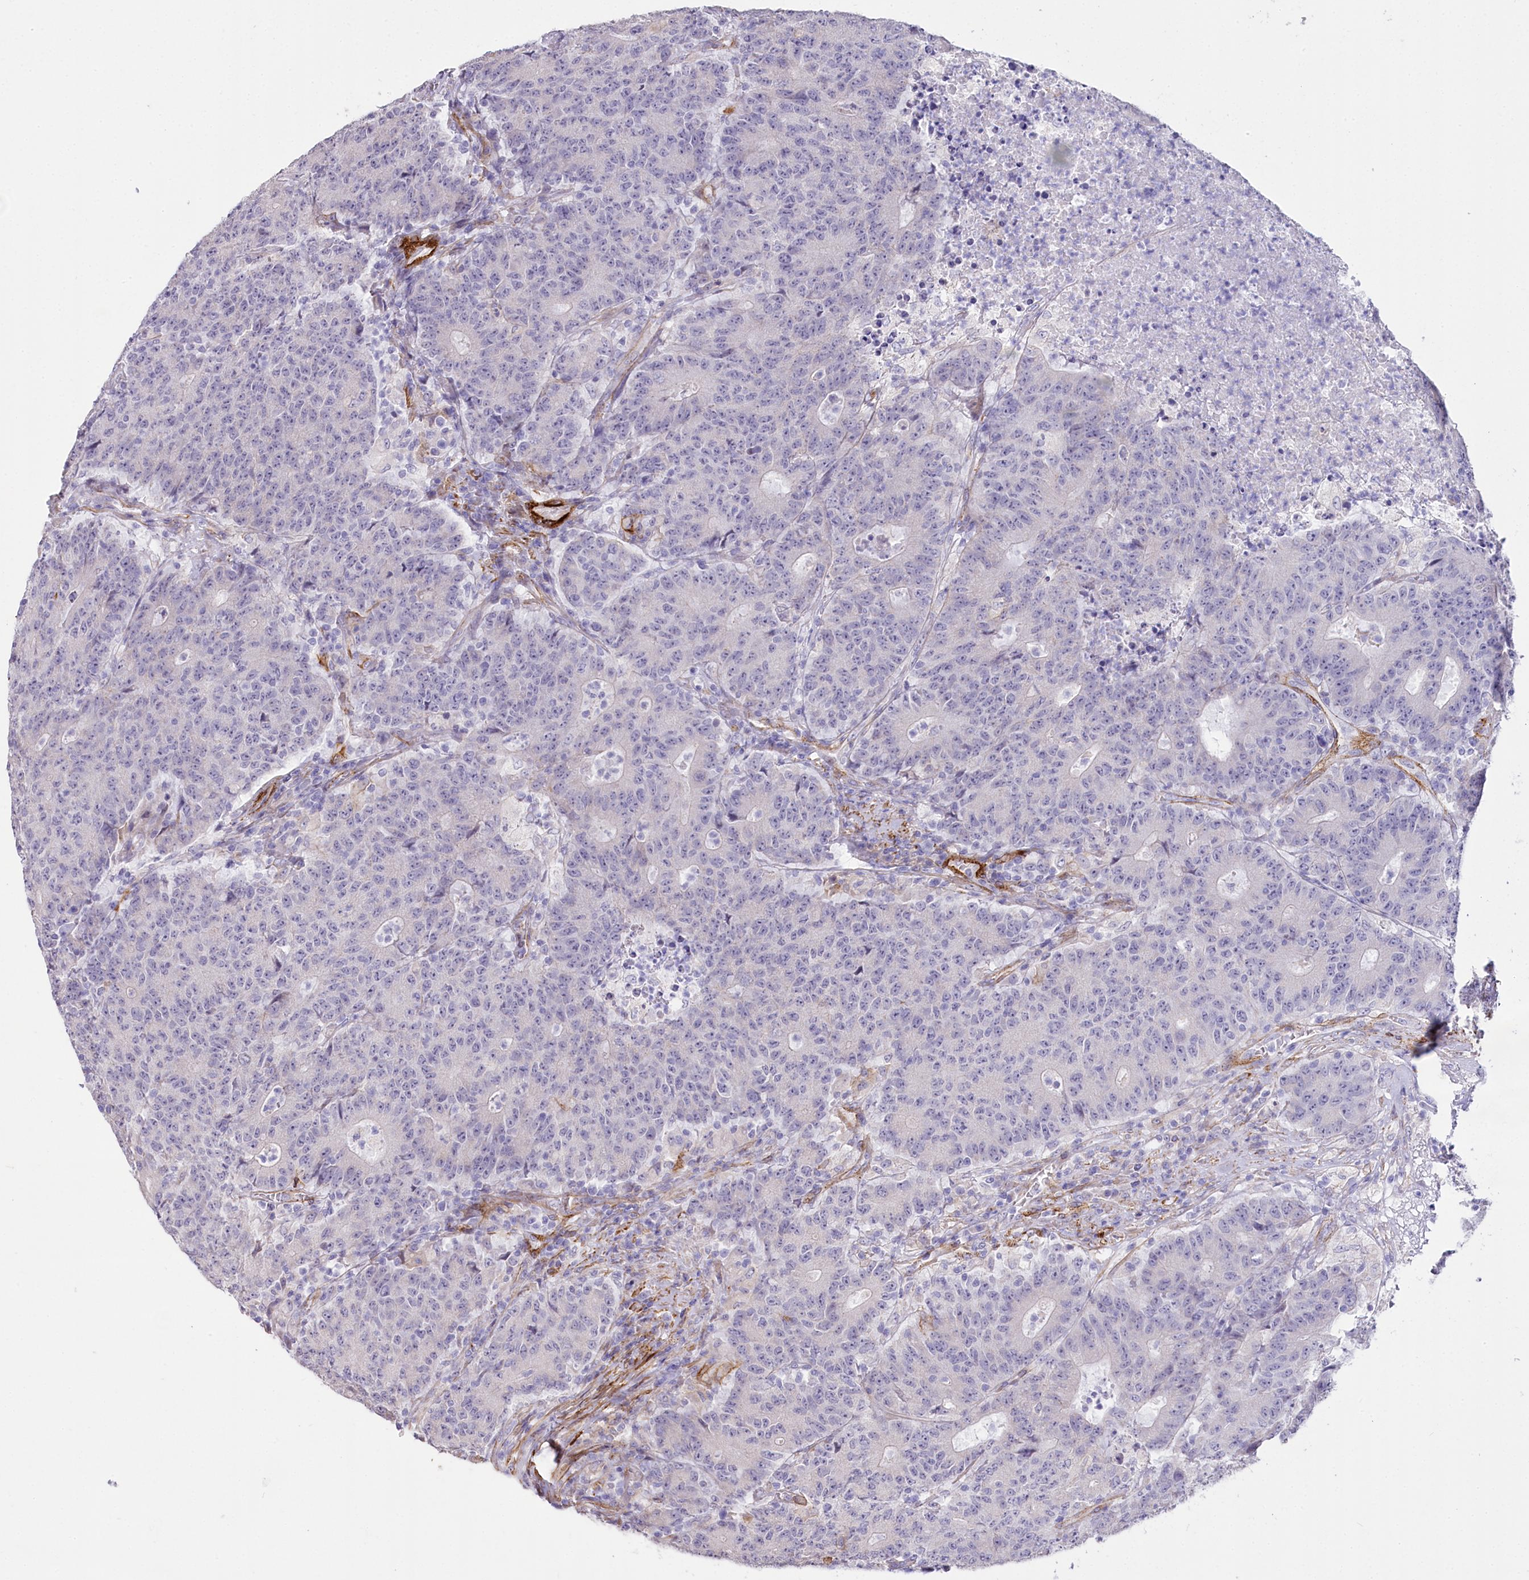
{"staining": {"intensity": "negative", "quantity": "none", "location": "none"}, "tissue": "colorectal cancer", "cell_type": "Tumor cells", "image_type": "cancer", "snomed": [{"axis": "morphology", "description": "Adenocarcinoma, NOS"}, {"axis": "topography", "description": "Colon"}], "caption": "Immunohistochemical staining of human adenocarcinoma (colorectal) reveals no significant positivity in tumor cells.", "gene": "SYNPO2", "patient": {"sex": "female", "age": 75}}